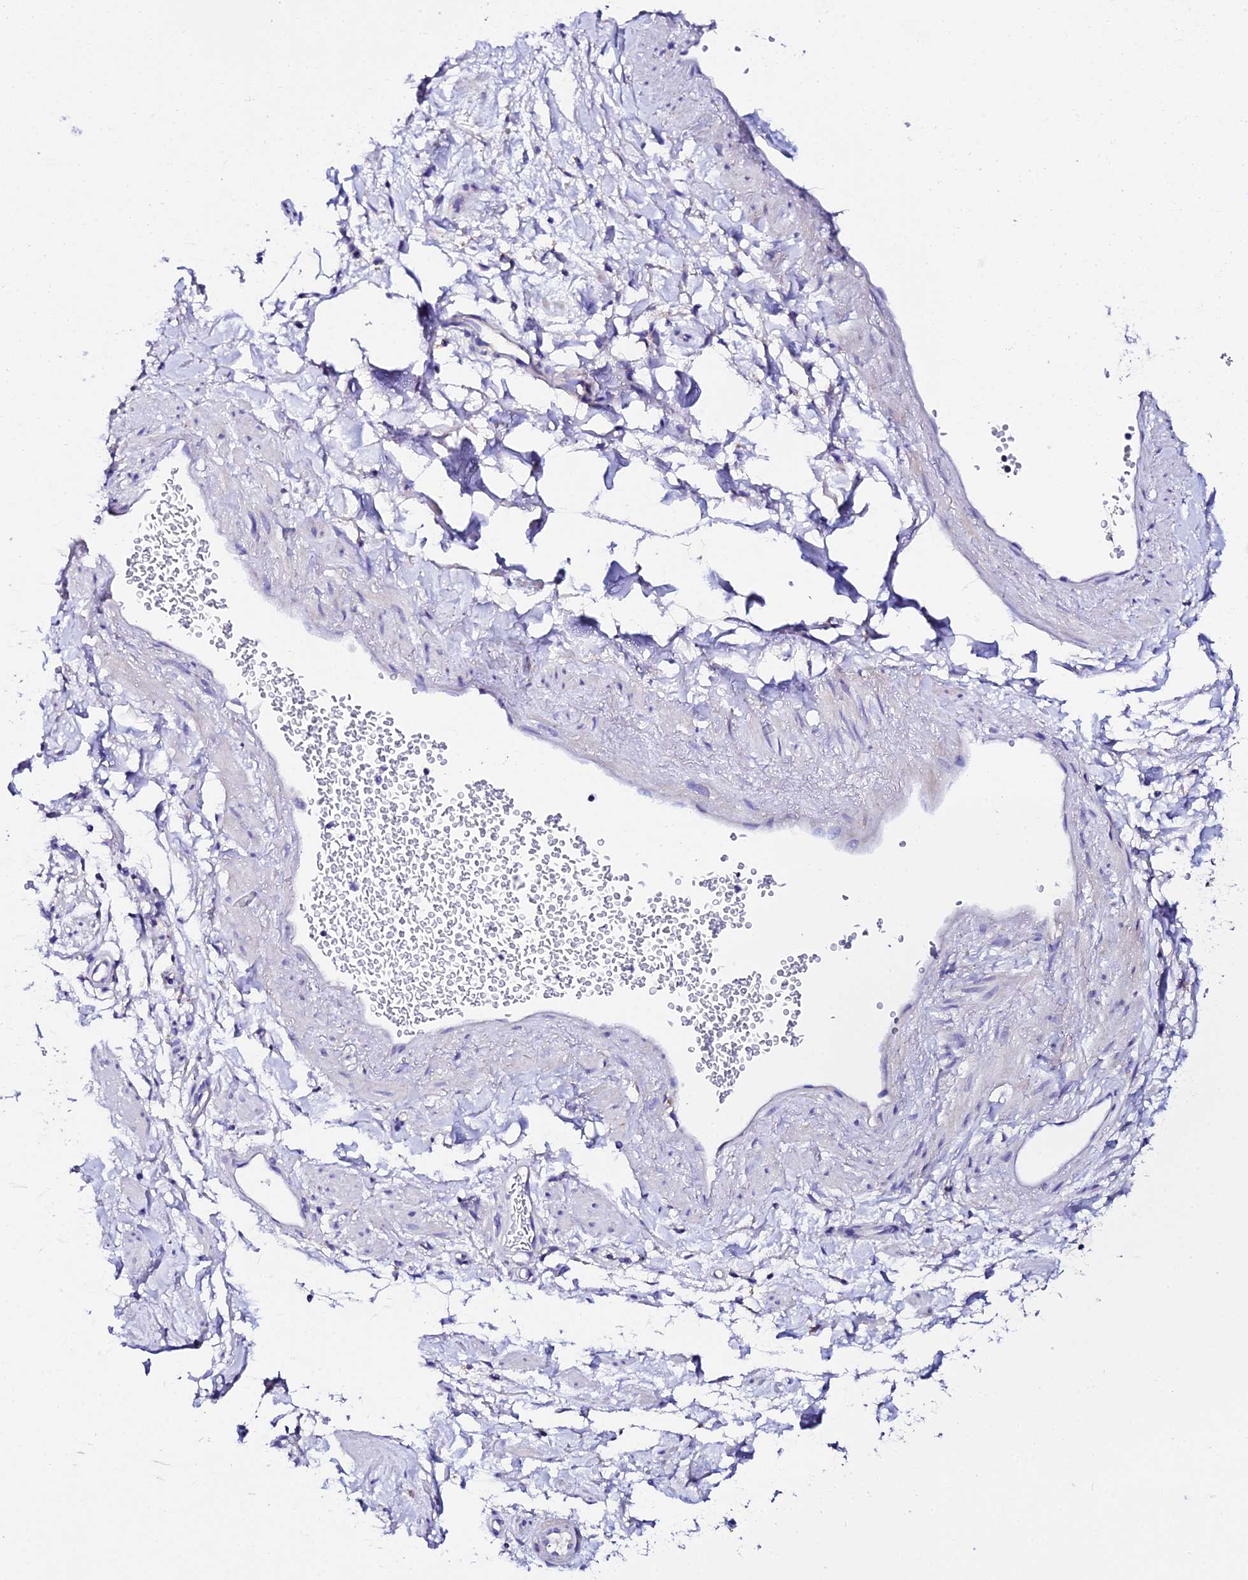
{"staining": {"intensity": "negative", "quantity": "none", "location": "none"}, "tissue": "adipose tissue", "cell_type": "Adipocytes", "image_type": "normal", "snomed": [{"axis": "morphology", "description": "Normal tissue, NOS"}, {"axis": "topography", "description": "Soft tissue"}, {"axis": "topography", "description": "Adipose tissue"}, {"axis": "topography", "description": "Vascular tissue"}, {"axis": "topography", "description": "Peripheral nerve tissue"}], "caption": "Immunohistochemical staining of normal adipose tissue reveals no significant staining in adipocytes.", "gene": "TMEM117", "patient": {"sex": "male", "age": 74}}